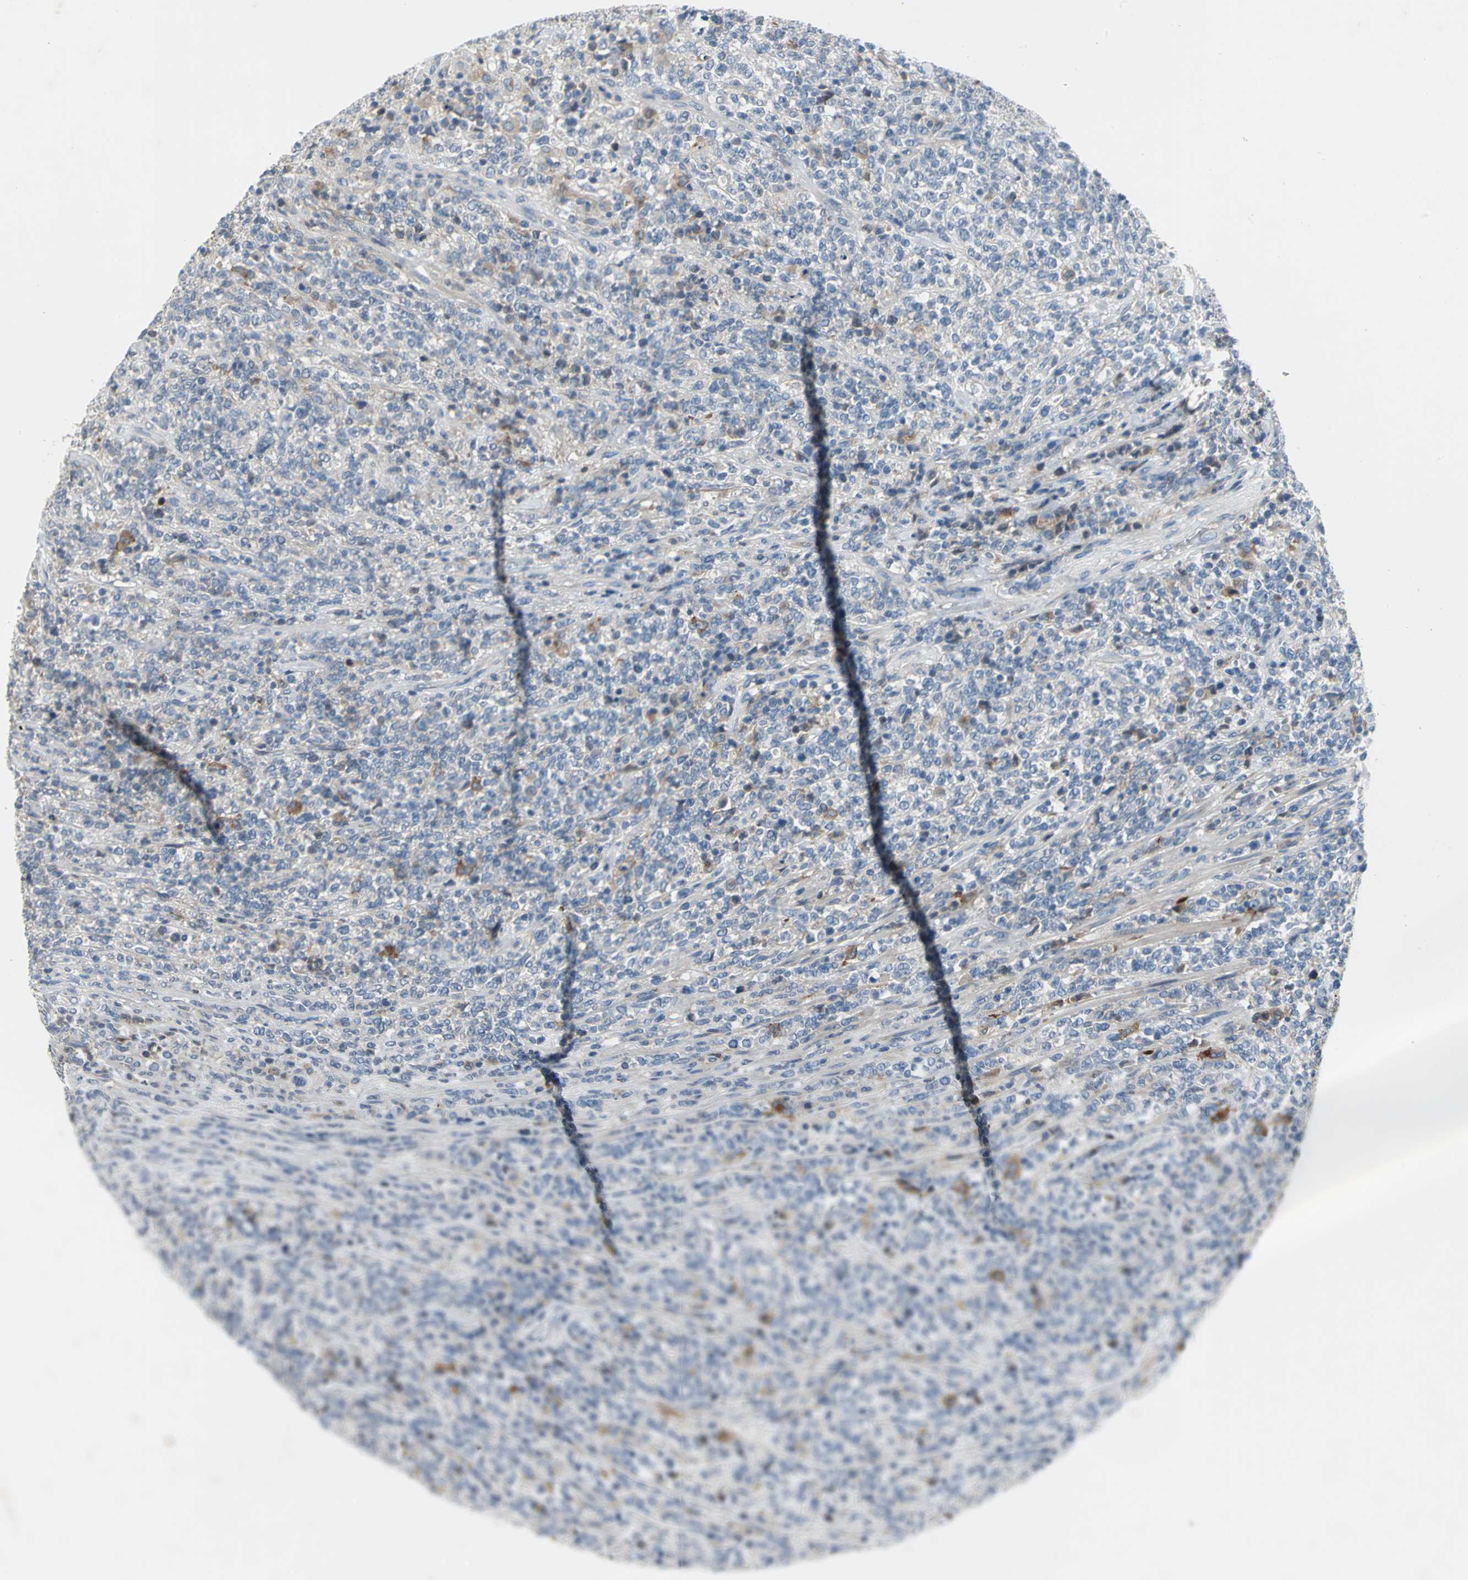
{"staining": {"intensity": "moderate", "quantity": "<25%", "location": "cytoplasmic/membranous"}, "tissue": "lymphoma", "cell_type": "Tumor cells", "image_type": "cancer", "snomed": [{"axis": "morphology", "description": "Malignant lymphoma, non-Hodgkin's type, High grade"}, {"axis": "topography", "description": "Soft tissue"}], "caption": "Immunohistochemistry (IHC) photomicrograph of neoplastic tissue: high-grade malignant lymphoma, non-Hodgkin's type stained using immunohistochemistry exhibits low levels of moderate protein expression localized specifically in the cytoplasmic/membranous of tumor cells, appearing as a cytoplasmic/membranous brown color.", "gene": "PTGDS", "patient": {"sex": "male", "age": 18}}